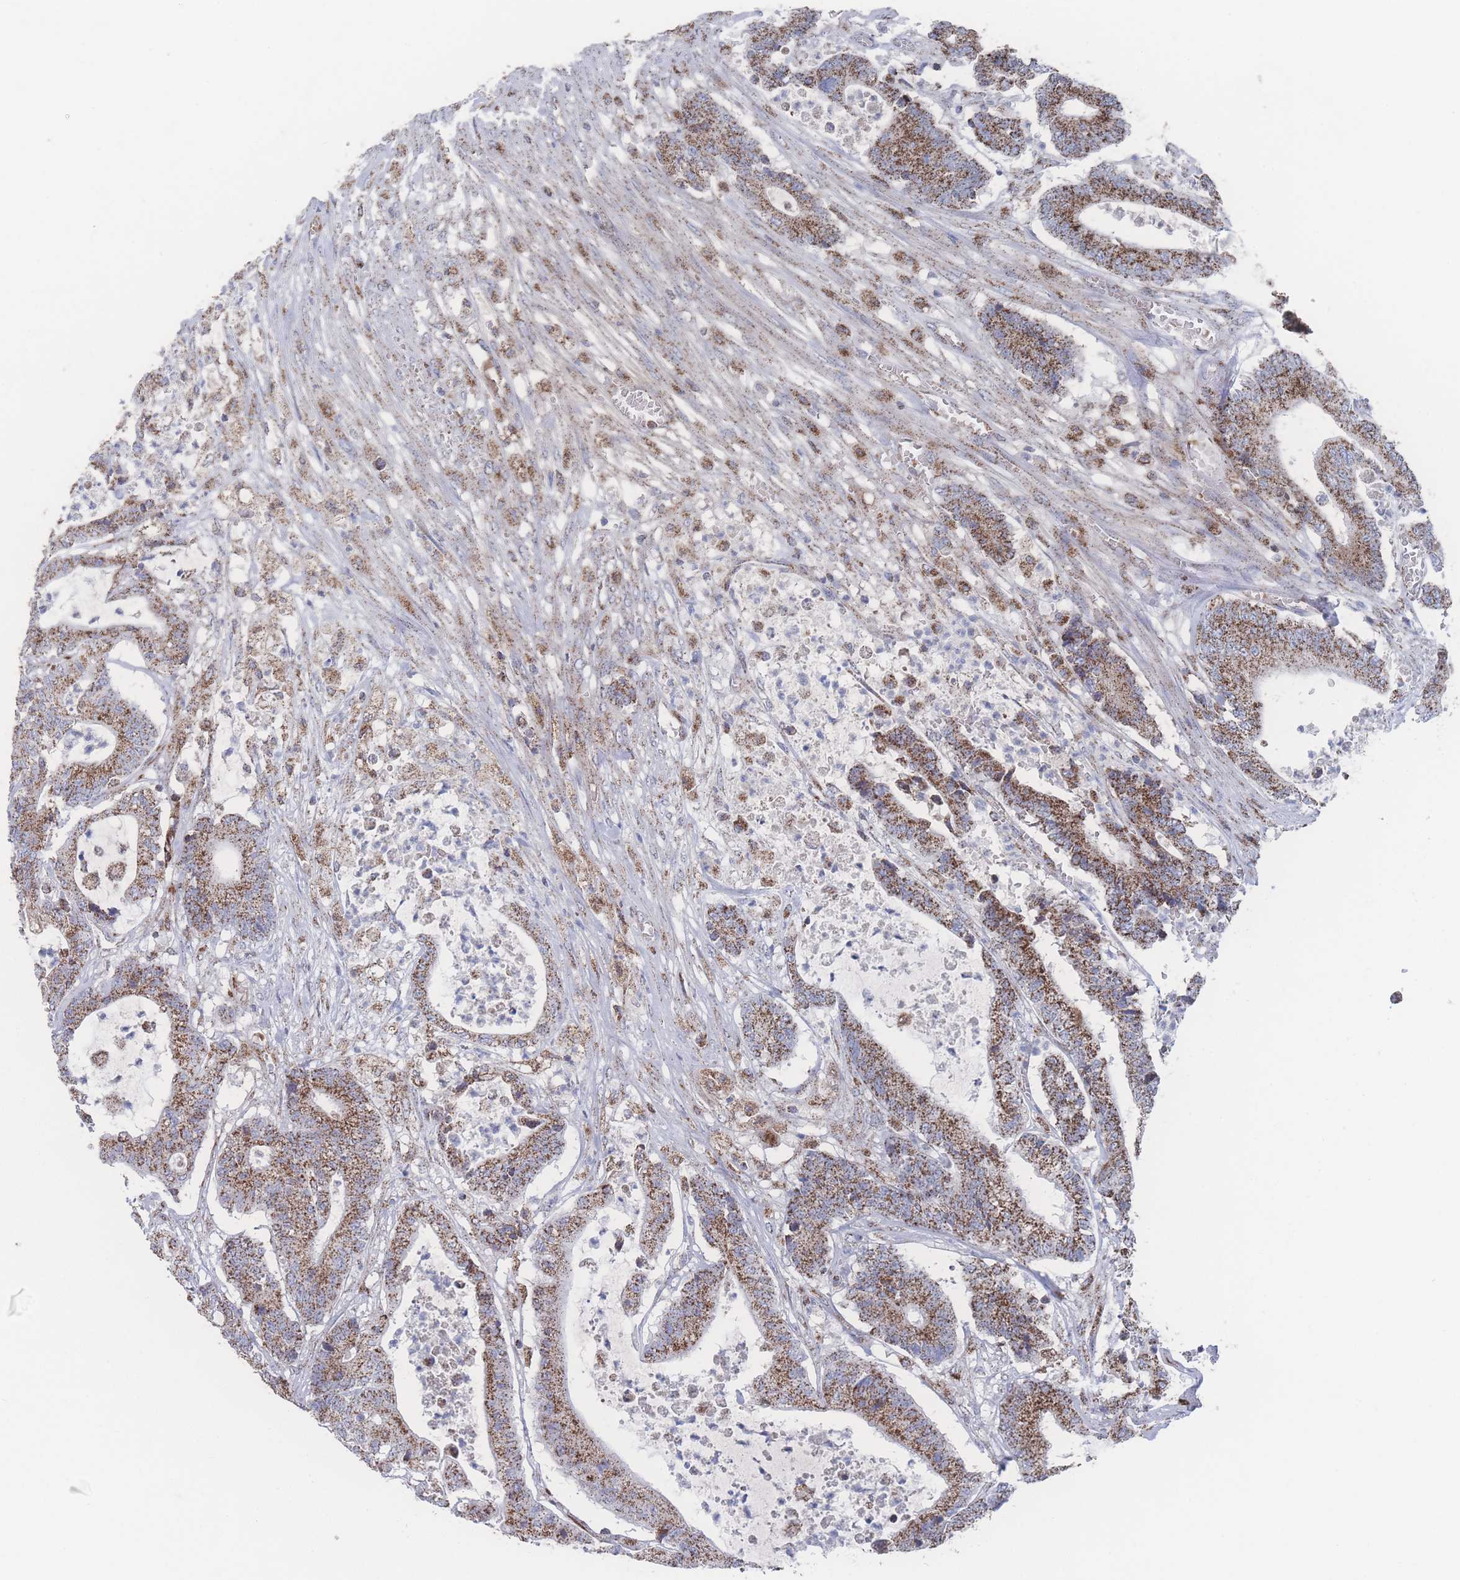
{"staining": {"intensity": "moderate", "quantity": ">75%", "location": "cytoplasmic/membranous"}, "tissue": "colorectal cancer", "cell_type": "Tumor cells", "image_type": "cancer", "snomed": [{"axis": "morphology", "description": "Adenocarcinoma, NOS"}, {"axis": "topography", "description": "Colon"}], "caption": "About >75% of tumor cells in colorectal cancer (adenocarcinoma) demonstrate moderate cytoplasmic/membranous protein expression as visualized by brown immunohistochemical staining.", "gene": "PEX14", "patient": {"sex": "female", "age": 84}}